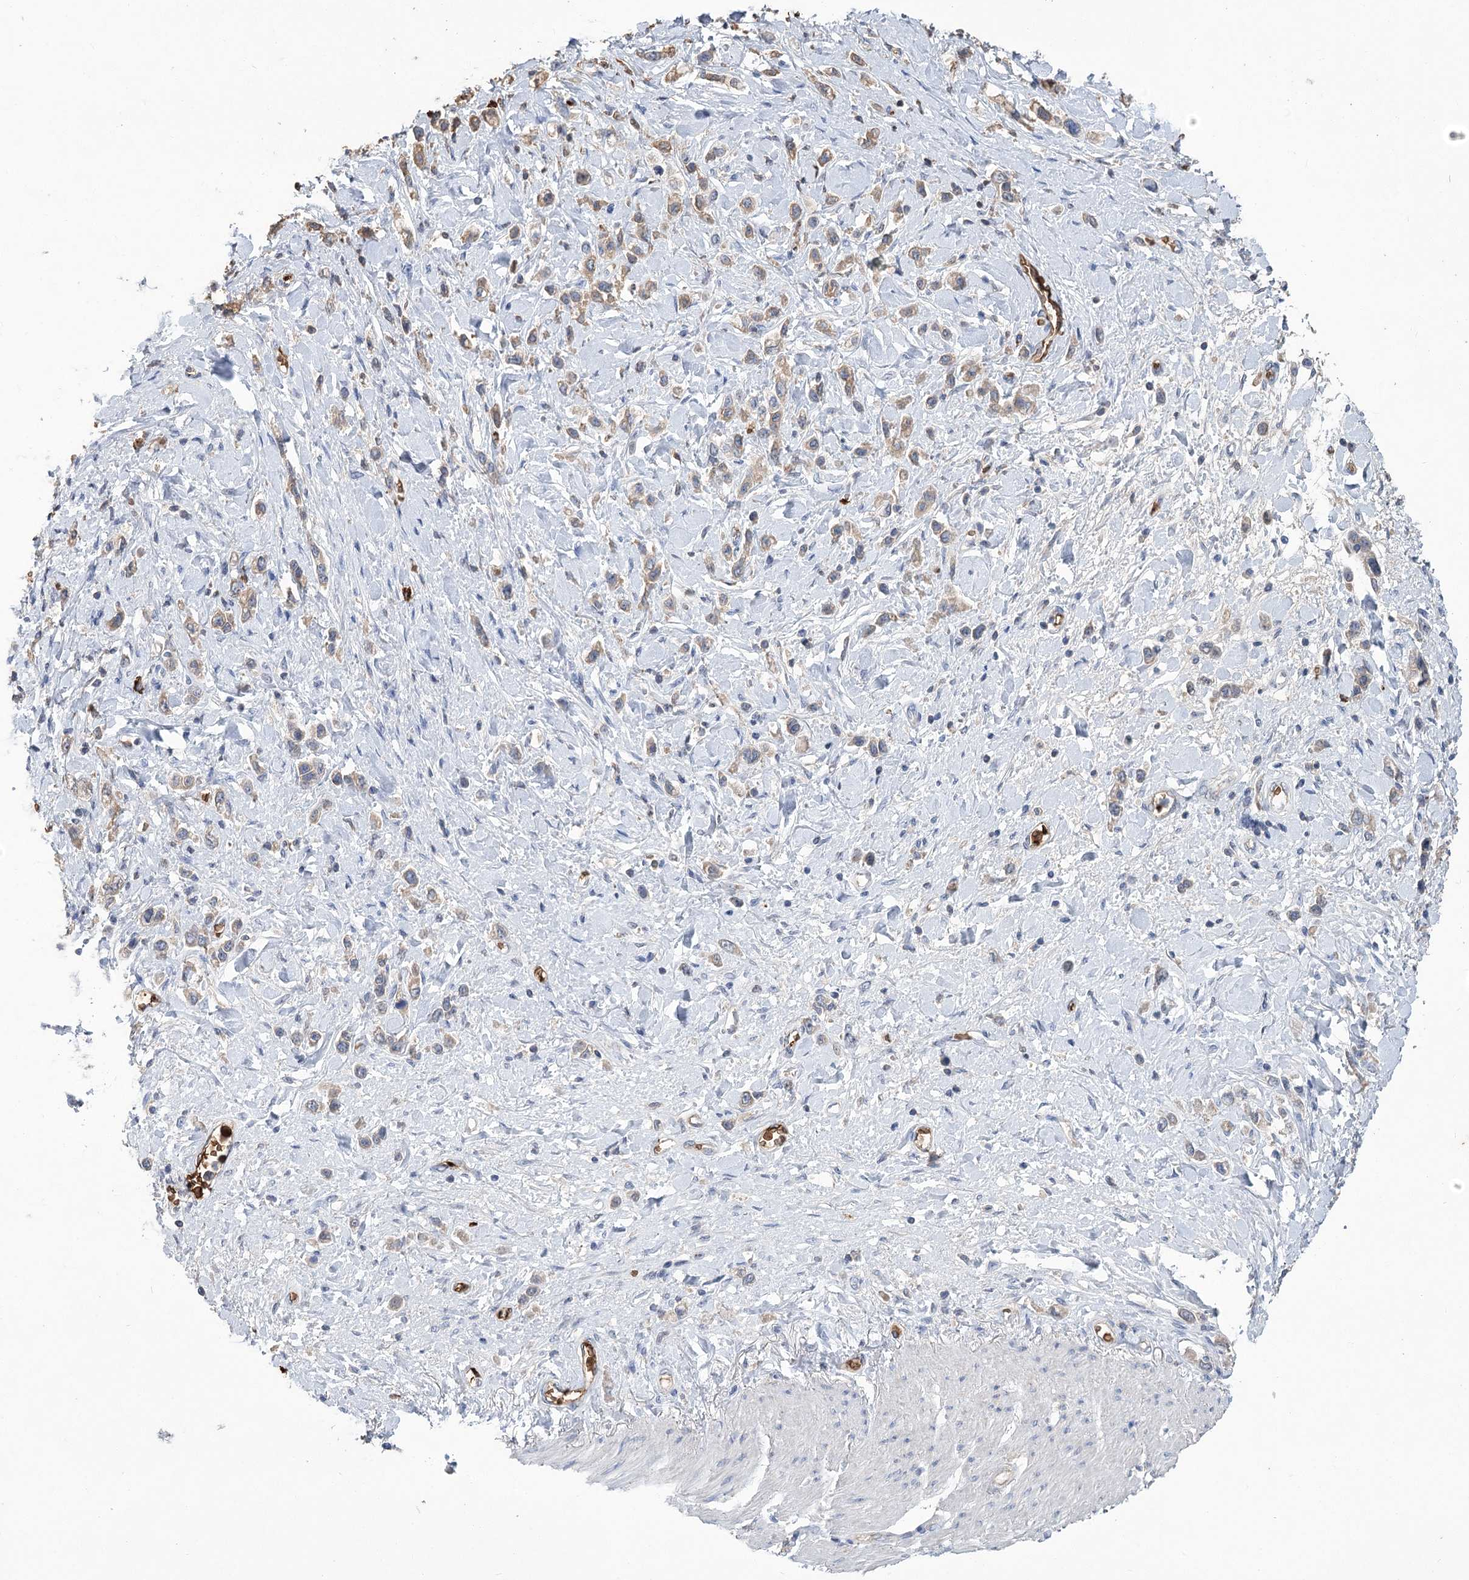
{"staining": {"intensity": "weak", "quantity": "25%-75%", "location": "cytoplasmic/membranous"}, "tissue": "stomach cancer", "cell_type": "Tumor cells", "image_type": "cancer", "snomed": [{"axis": "morphology", "description": "Normal tissue, NOS"}, {"axis": "morphology", "description": "Adenocarcinoma, NOS"}, {"axis": "topography", "description": "Stomach, upper"}, {"axis": "topography", "description": "Stomach"}], "caption": "Immunohistochemical staining of stomach adenocarcinoma exhibits low levels of weak cytoplasmic/membranous positivity in approximately 25%-75% of tumor cells.", "gene": "HBA1", "patient": {"sex": "female", "age": 65}}